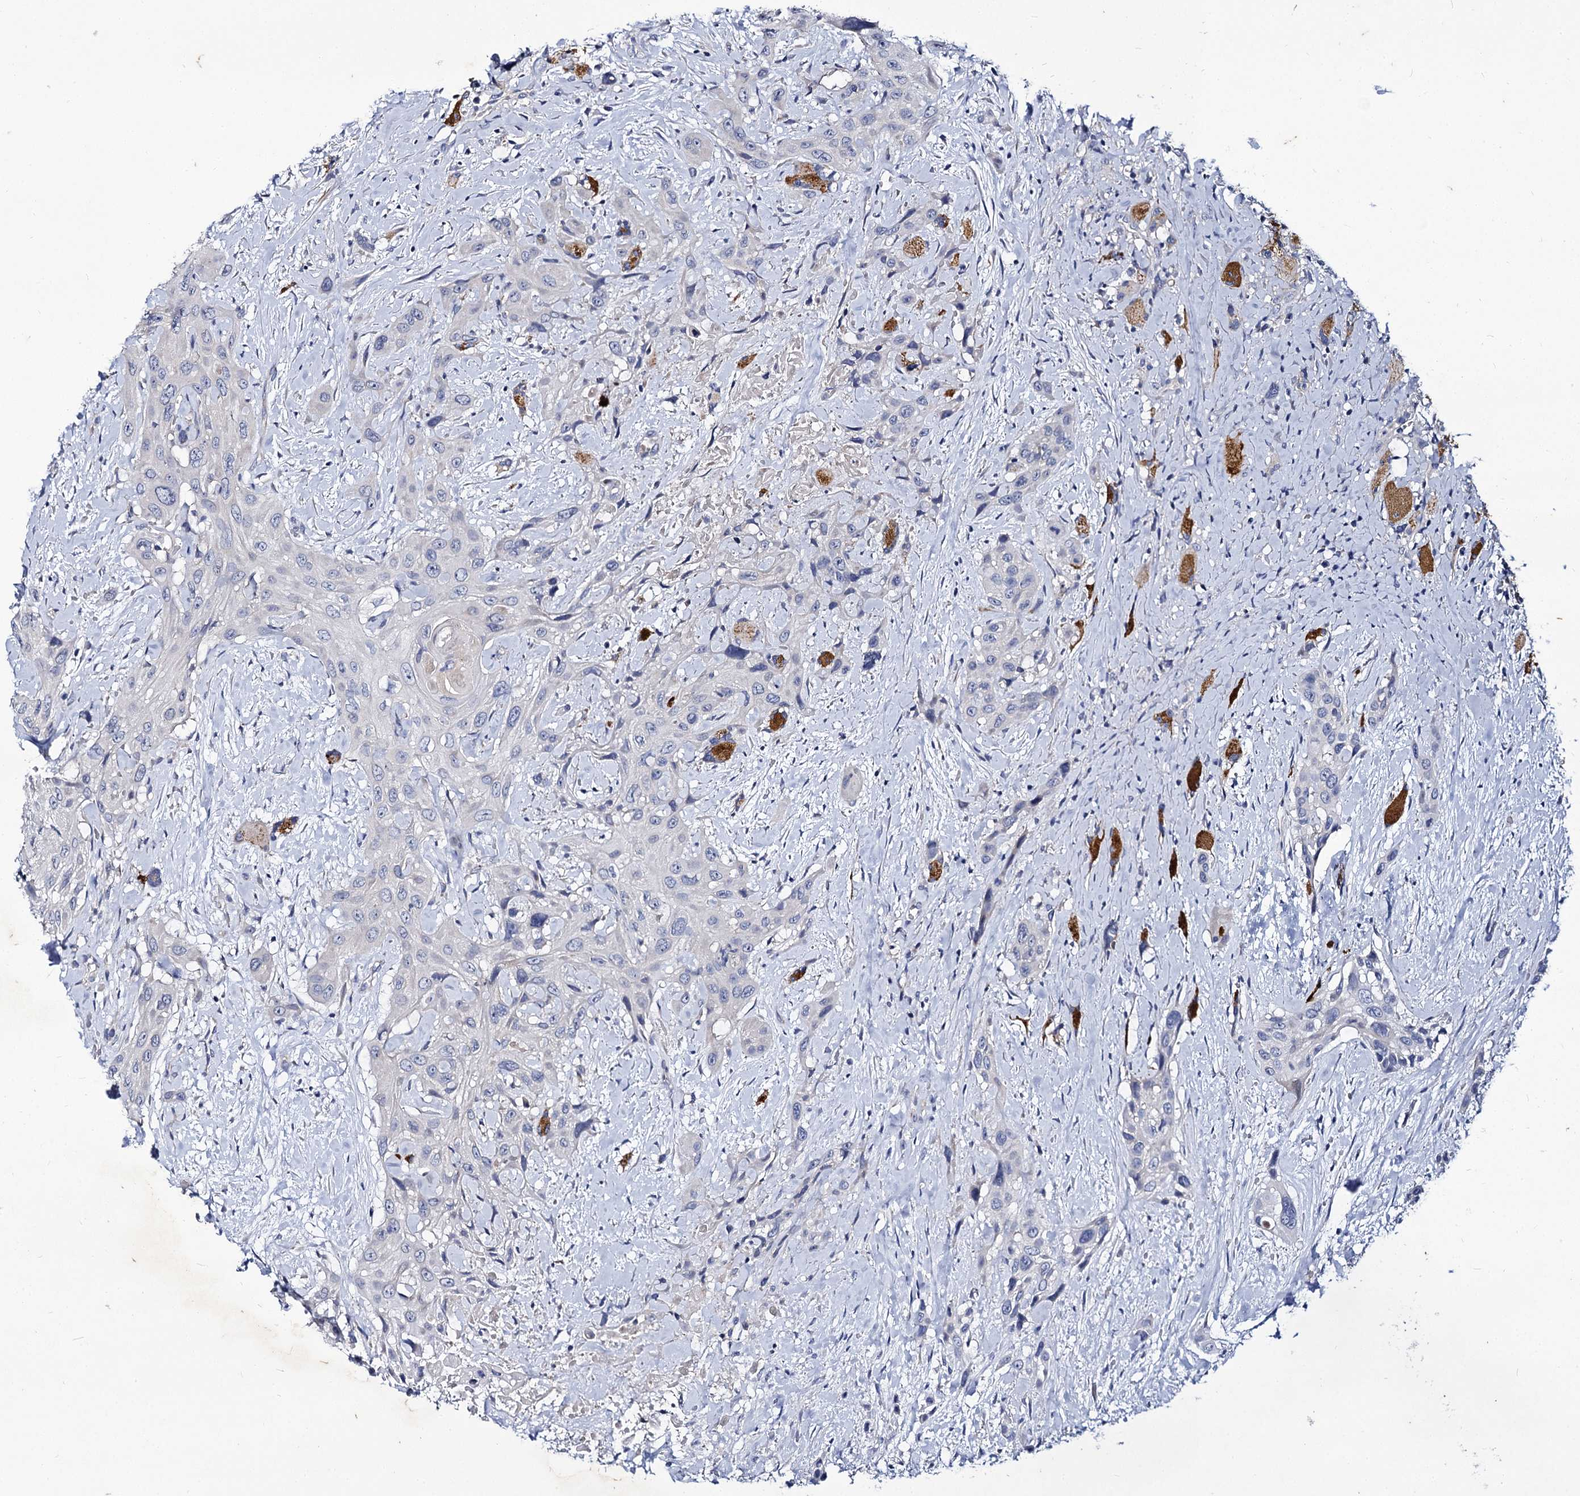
{"staining": {"intensity": "negative", "quantity": "none", "location": "none"}, "tissue": "head and neck cancer", "cell_type": "Tumor cells", "image_type": "cancer", "snomed": [{"axis": "morphology", "description": "Squamous cell carcinoma, NOS"}, {"axis": "topography", "description": "Head-Neck"}], "caption": "This photomicrograph is of head and neck cancer stained with immunohistochemistry (IHC) to label a protein in brown with the nuclei are counter-stained blue. There is no positivity in tumor cells.", "gene": "PANX2", "patient": {"sex": "male", "age": 81}}